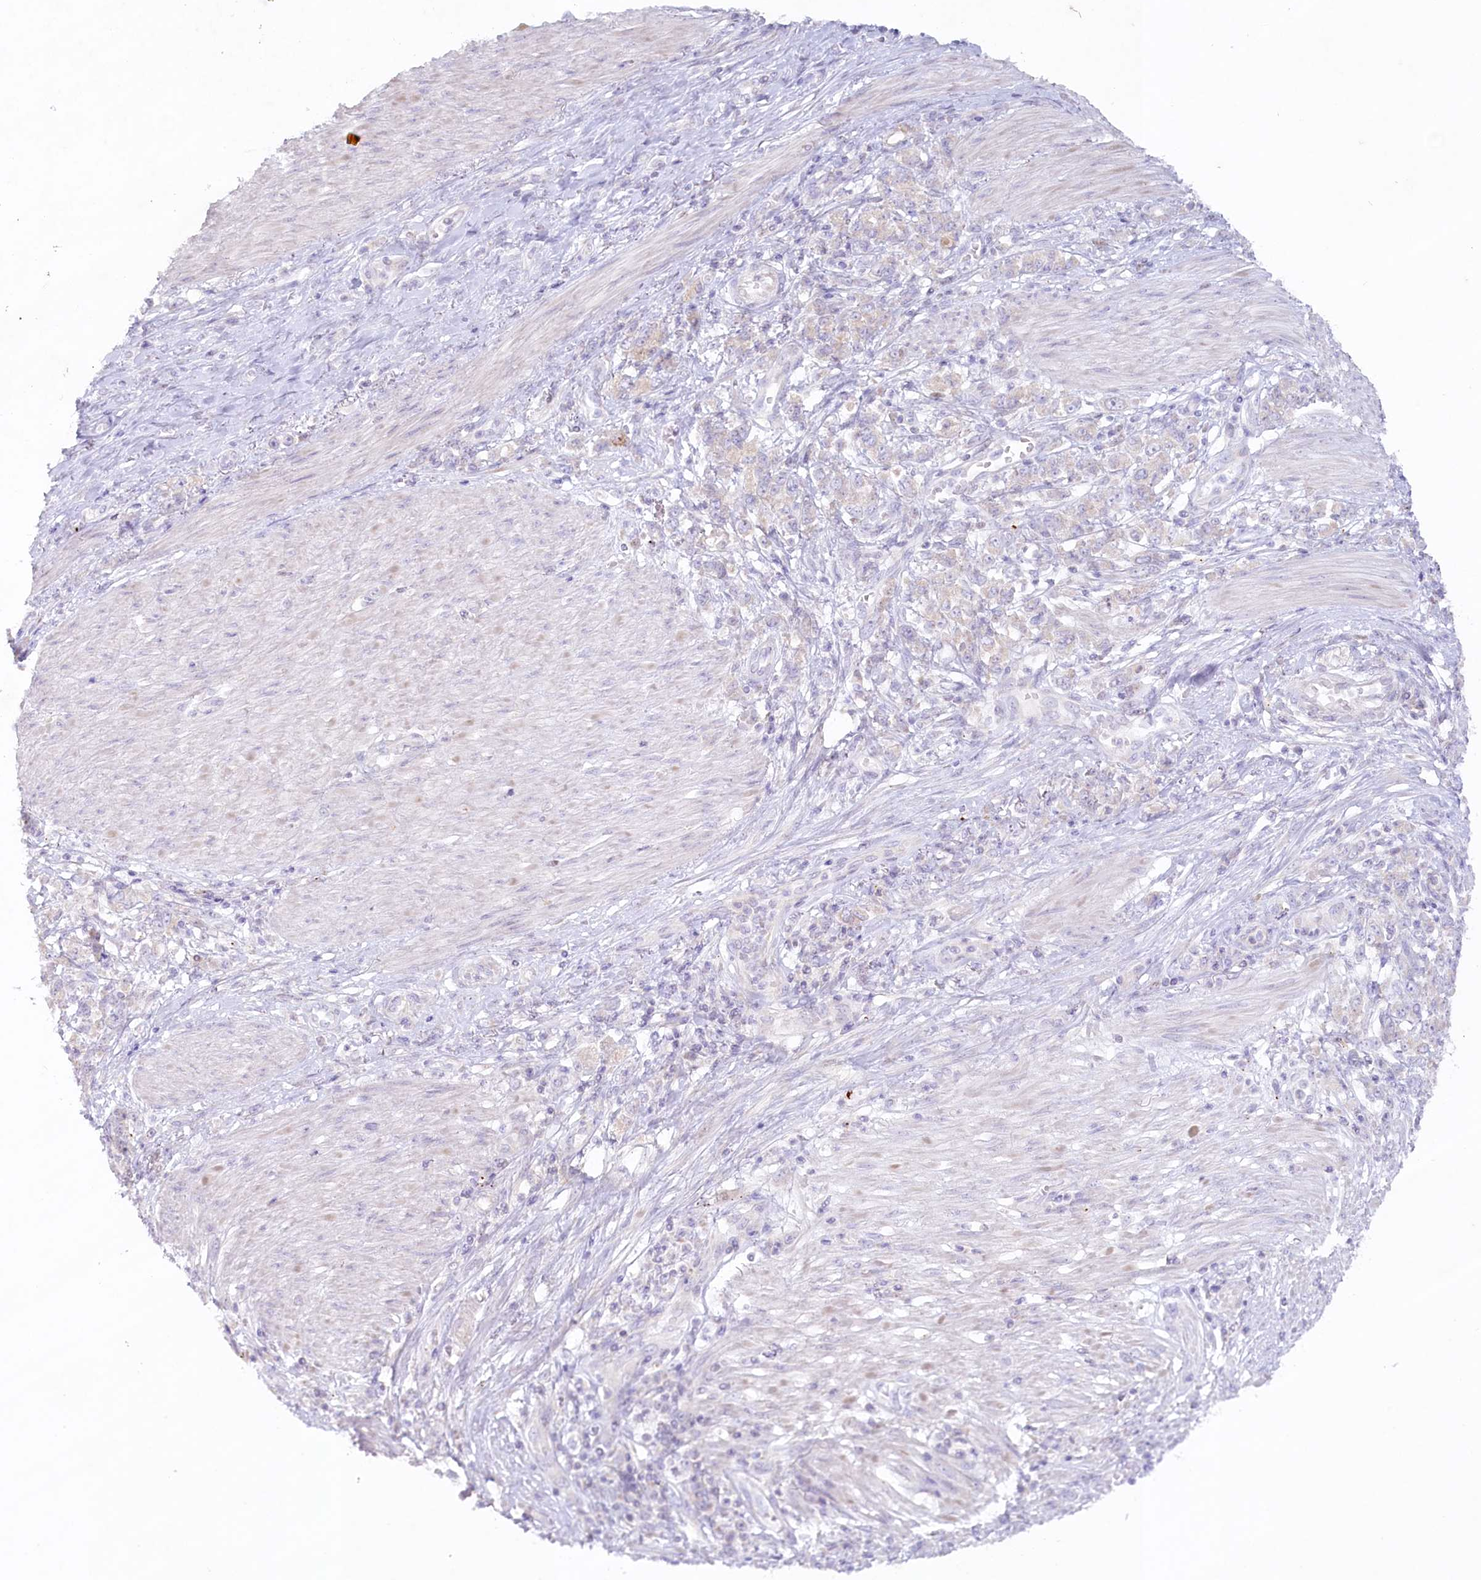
{"staining": {"intensity": "weak", "quantity": "<25%", "location": "cytoplasmic/membranous"}, "tissue": "stomach cancer", "cell_type": "Tumor cells", "image_type": "cancer", "snomed": [{"axis": "morphology", "description": "Adenocarcinoma, NOS"}, {"axis": "topography", "description": "Stomach"}], "caption": "Immunohistochemistry image of neoplastic tissue: human stomach cancer (adenocarcinoma) stained with DAB reveals no significant protein expression in tumor cells.", "gene": "PSAPL1", "patient": {"sex": "female", "age": 76}}